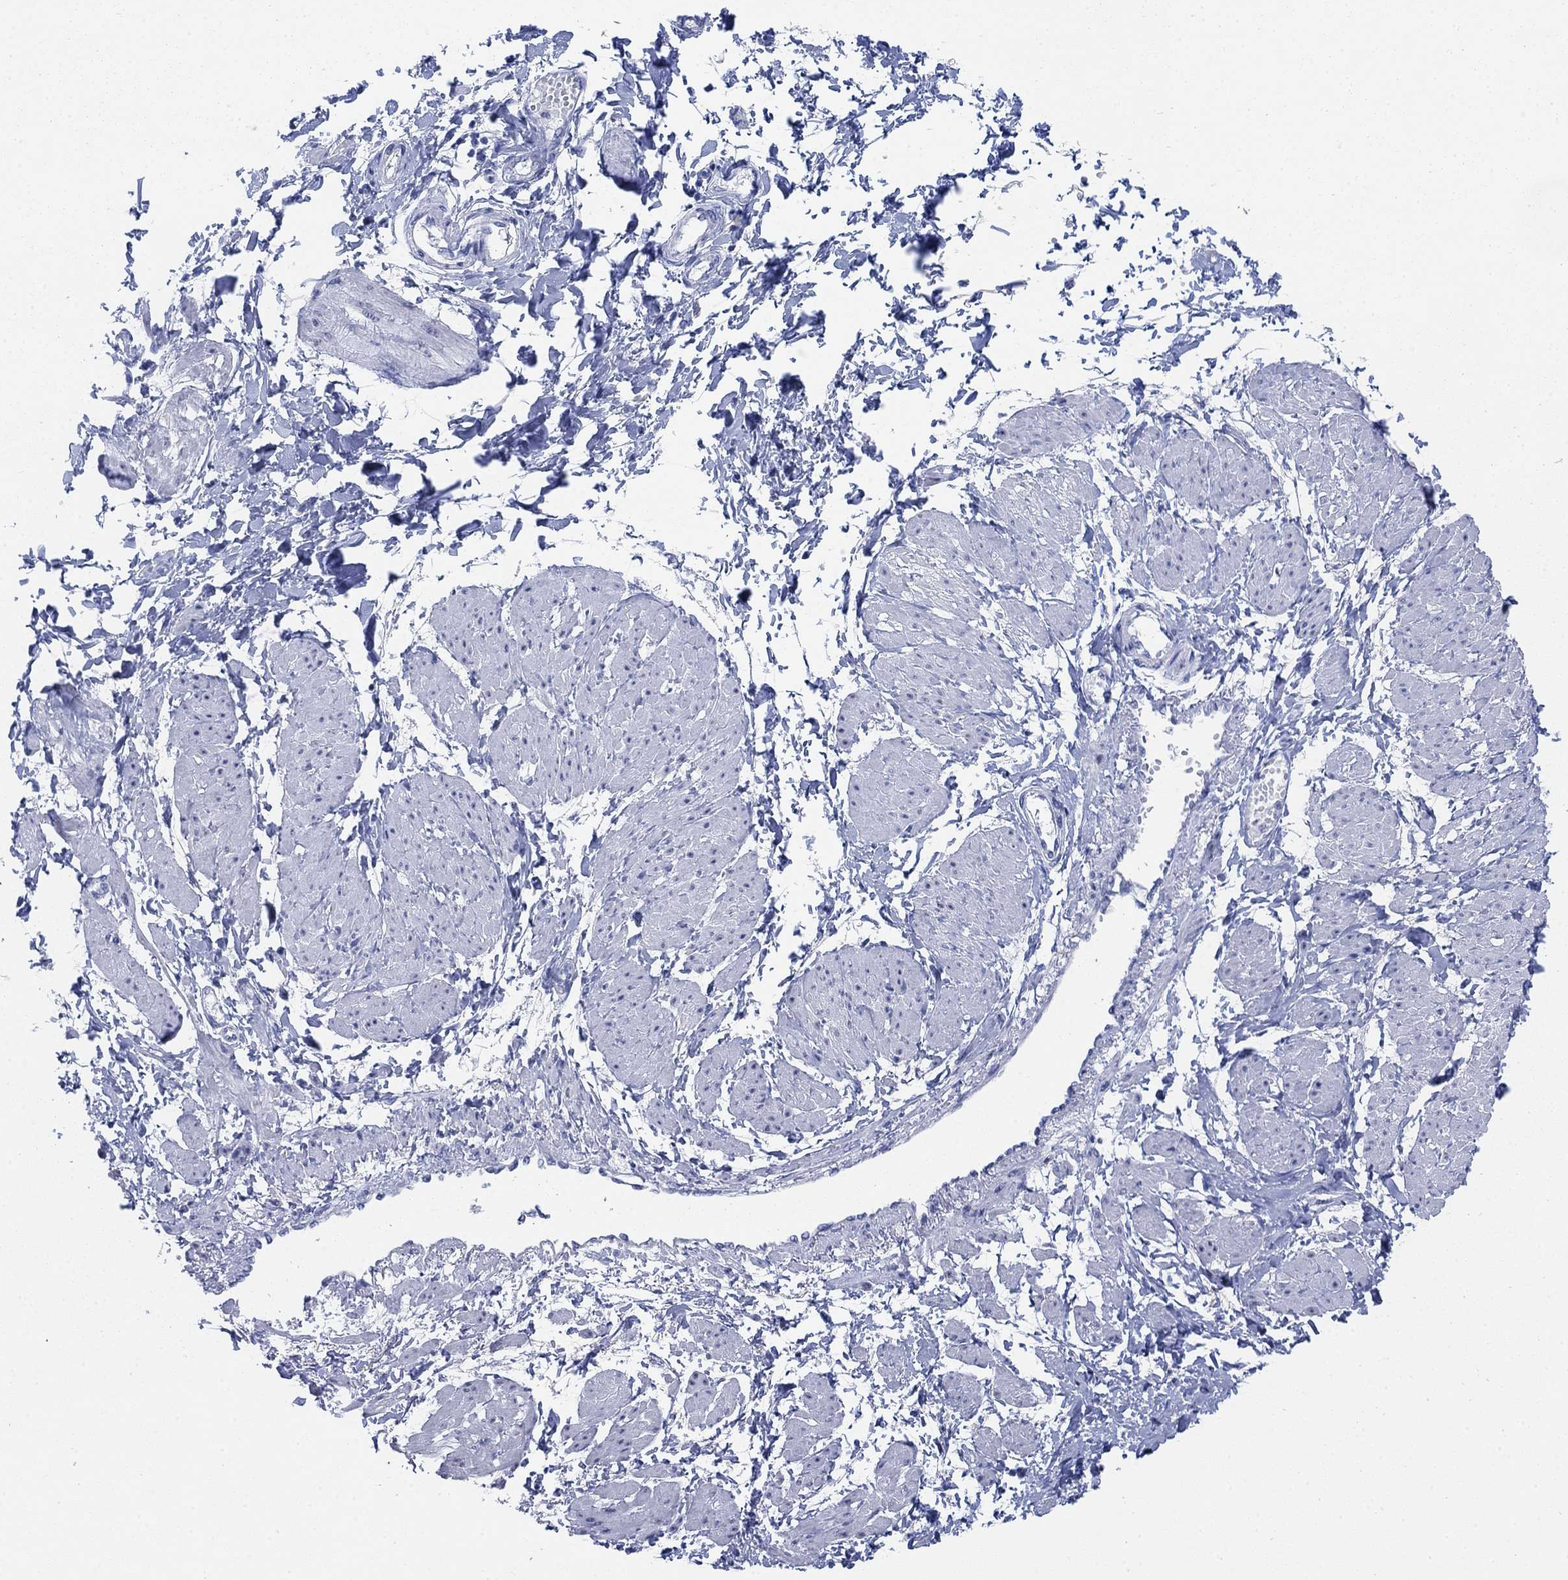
{"staining": {"intensity": "negative", "quantity": "none", "location": "none"}, "tissue": "smooth muscle", "cell_type": "Smooth muscle cells", "image_type": "normal", "snomed": [{"axis": "morphology", "description": "Normal tissue, NOS"}, {"axis": "topography", "description": "Smooth muscle"}, {"axis": "topography", "description": "Uterus"}], "caption": "Smooth muscle cells are negative for protein expression in benign human smooth muscle. (Brightfield microscopy of DAB (3,3'-diaminobenzidine) IHC at high magnification).", "gene": "SCCPDH", "patient": {"sex": "female", "age": 39}}